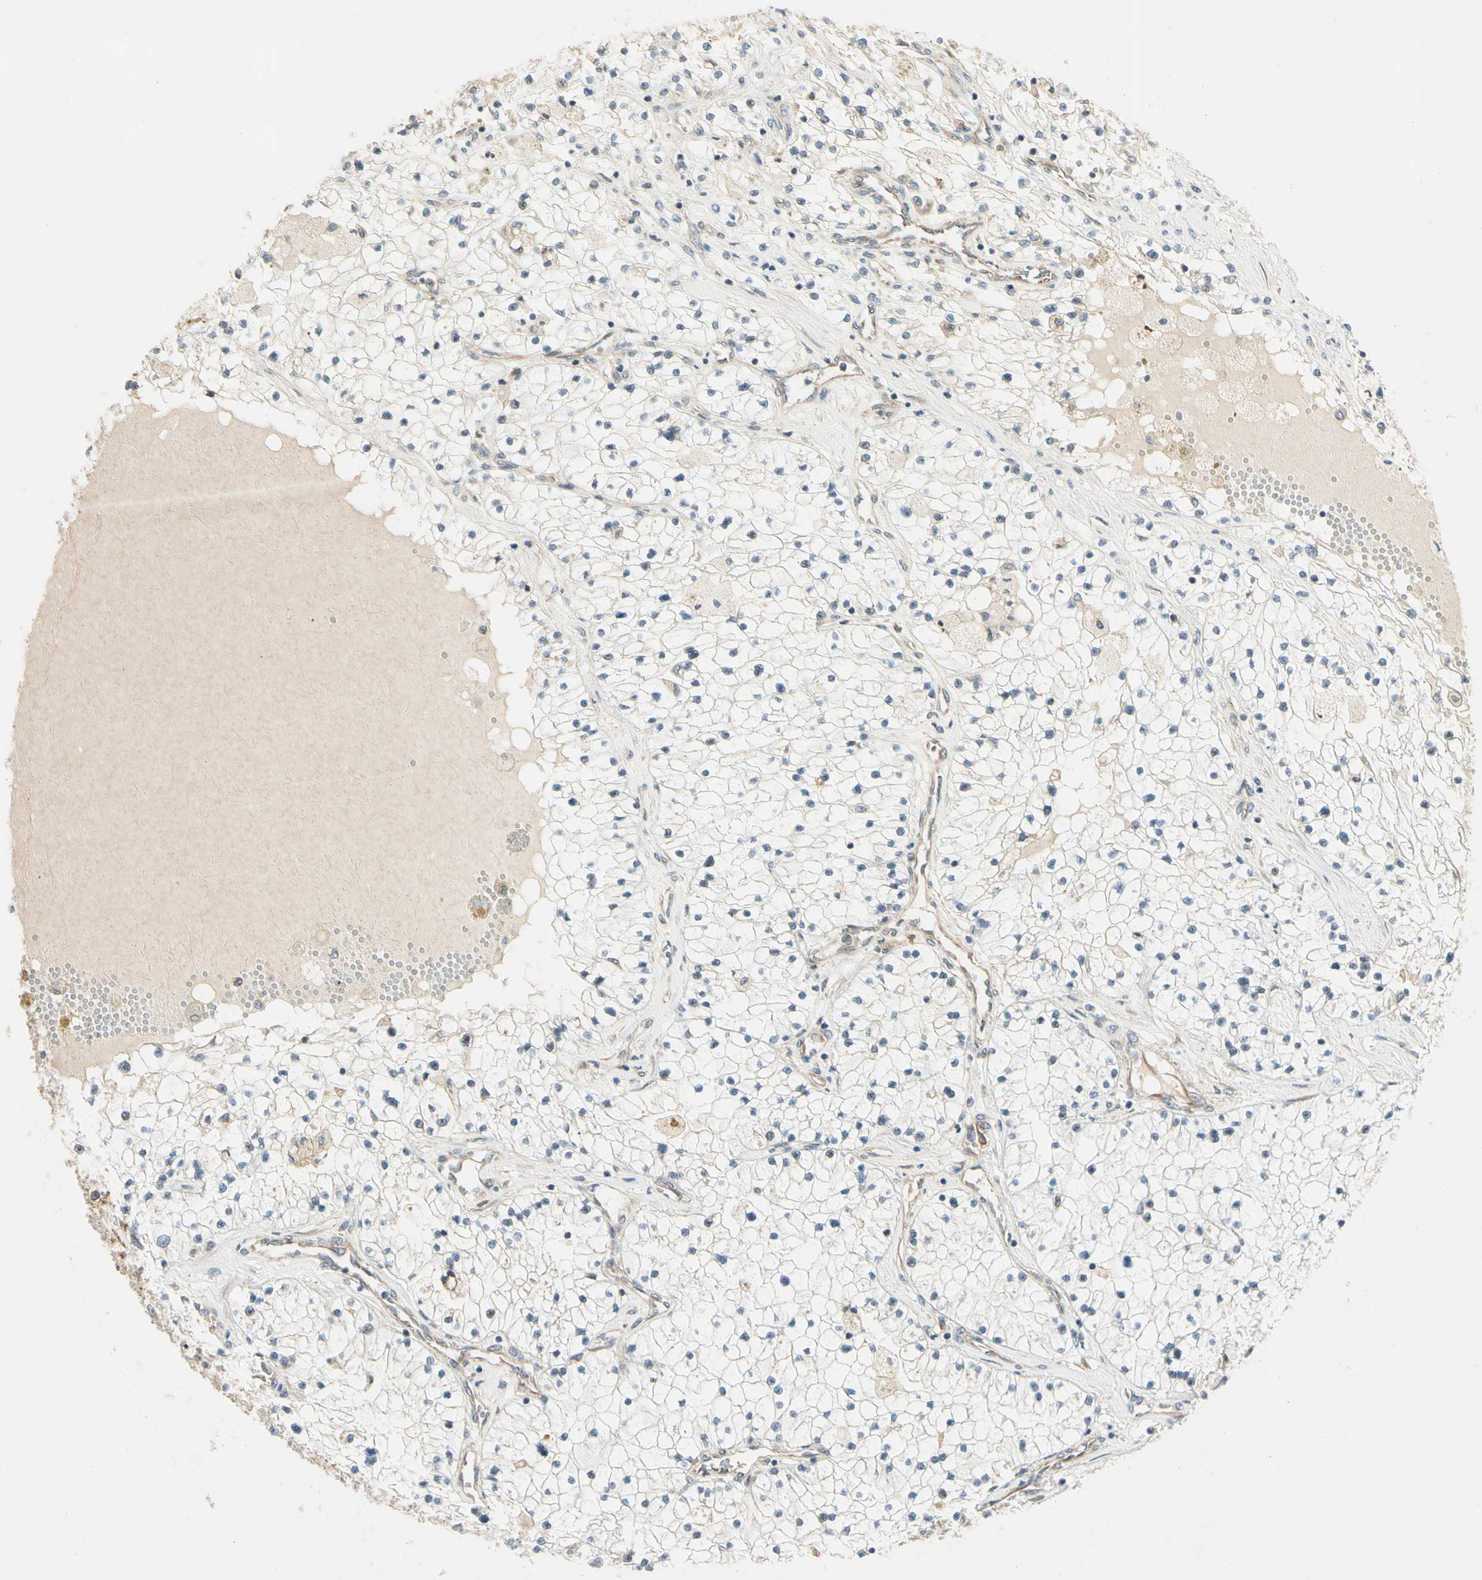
{"staining": {"intensity": "weak", "quantity": "<25%", "location": "cytoplasmic/membranous"}, "tissue": "renal cancer", "cell_type": "Tumor cells", "image_type": "cancer", "snomed": [{"axis": "morphology", "description": "Adenocarcinoma, NOS"}, {"axis": "topography", "description": "Kidney"}], "caption": "The micrograph shows no significant positivity in tumor cells of renal cancer.", "gene": "ROCK2", "patient": {"sex": "male", "age": 68}}